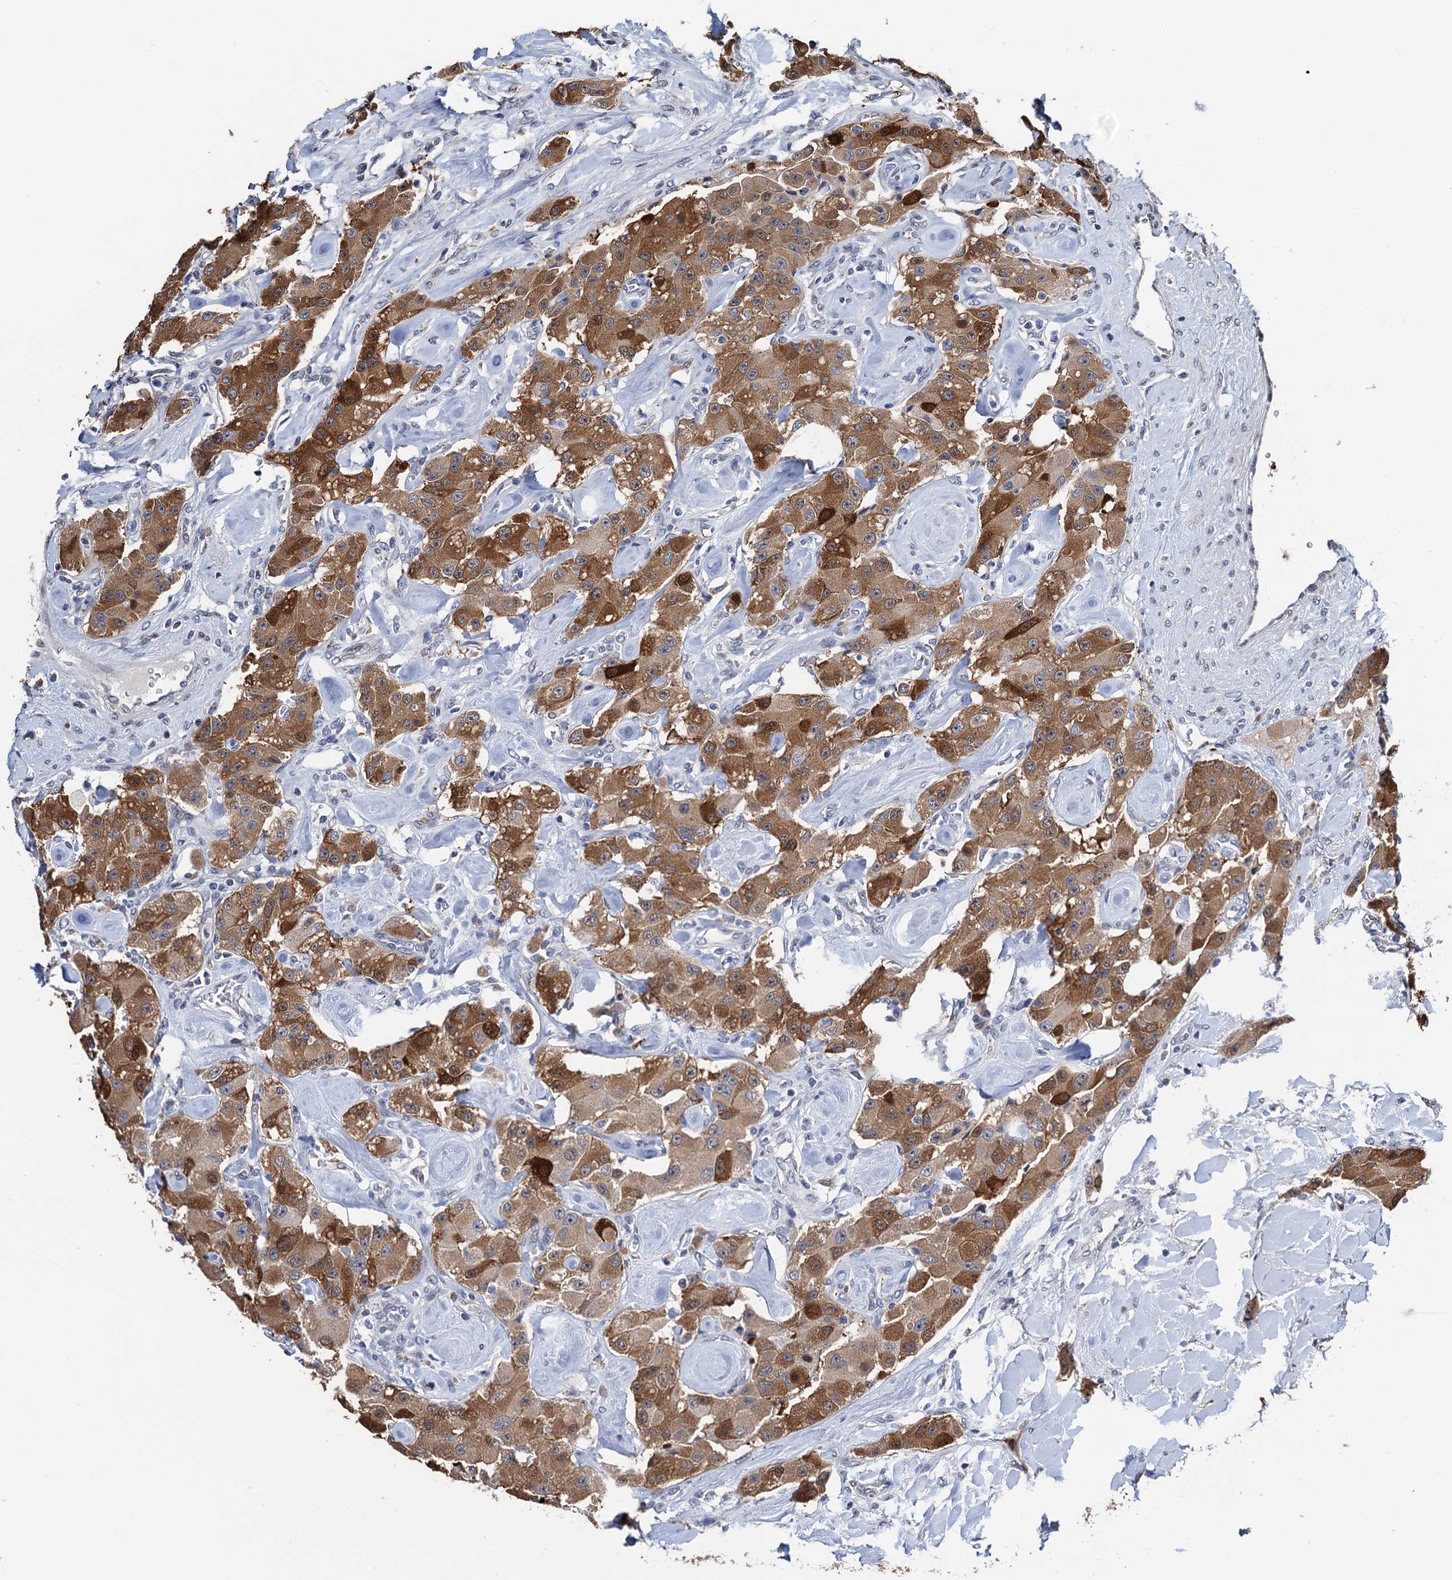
{"staining": {"intensity": "moderate", "quantity": ">75%", "location": "cytoplasmic/membranous"}, "tissue": "carcinoid", "cell_type": "Tumor cells", "image_type": "cancer", "snomed": [{"axis": "morphology", "description": "Carcinoid, malignant, NOS"}, {"axis": "topography", "description": "Pancreas"}], "caption": "Tumor cells show moderate cytoplasmic/membranous expression in about >75% of cells in carcinoid.", "gene": "FAM222A", "patient": {"sex": "male", "age": 41}}